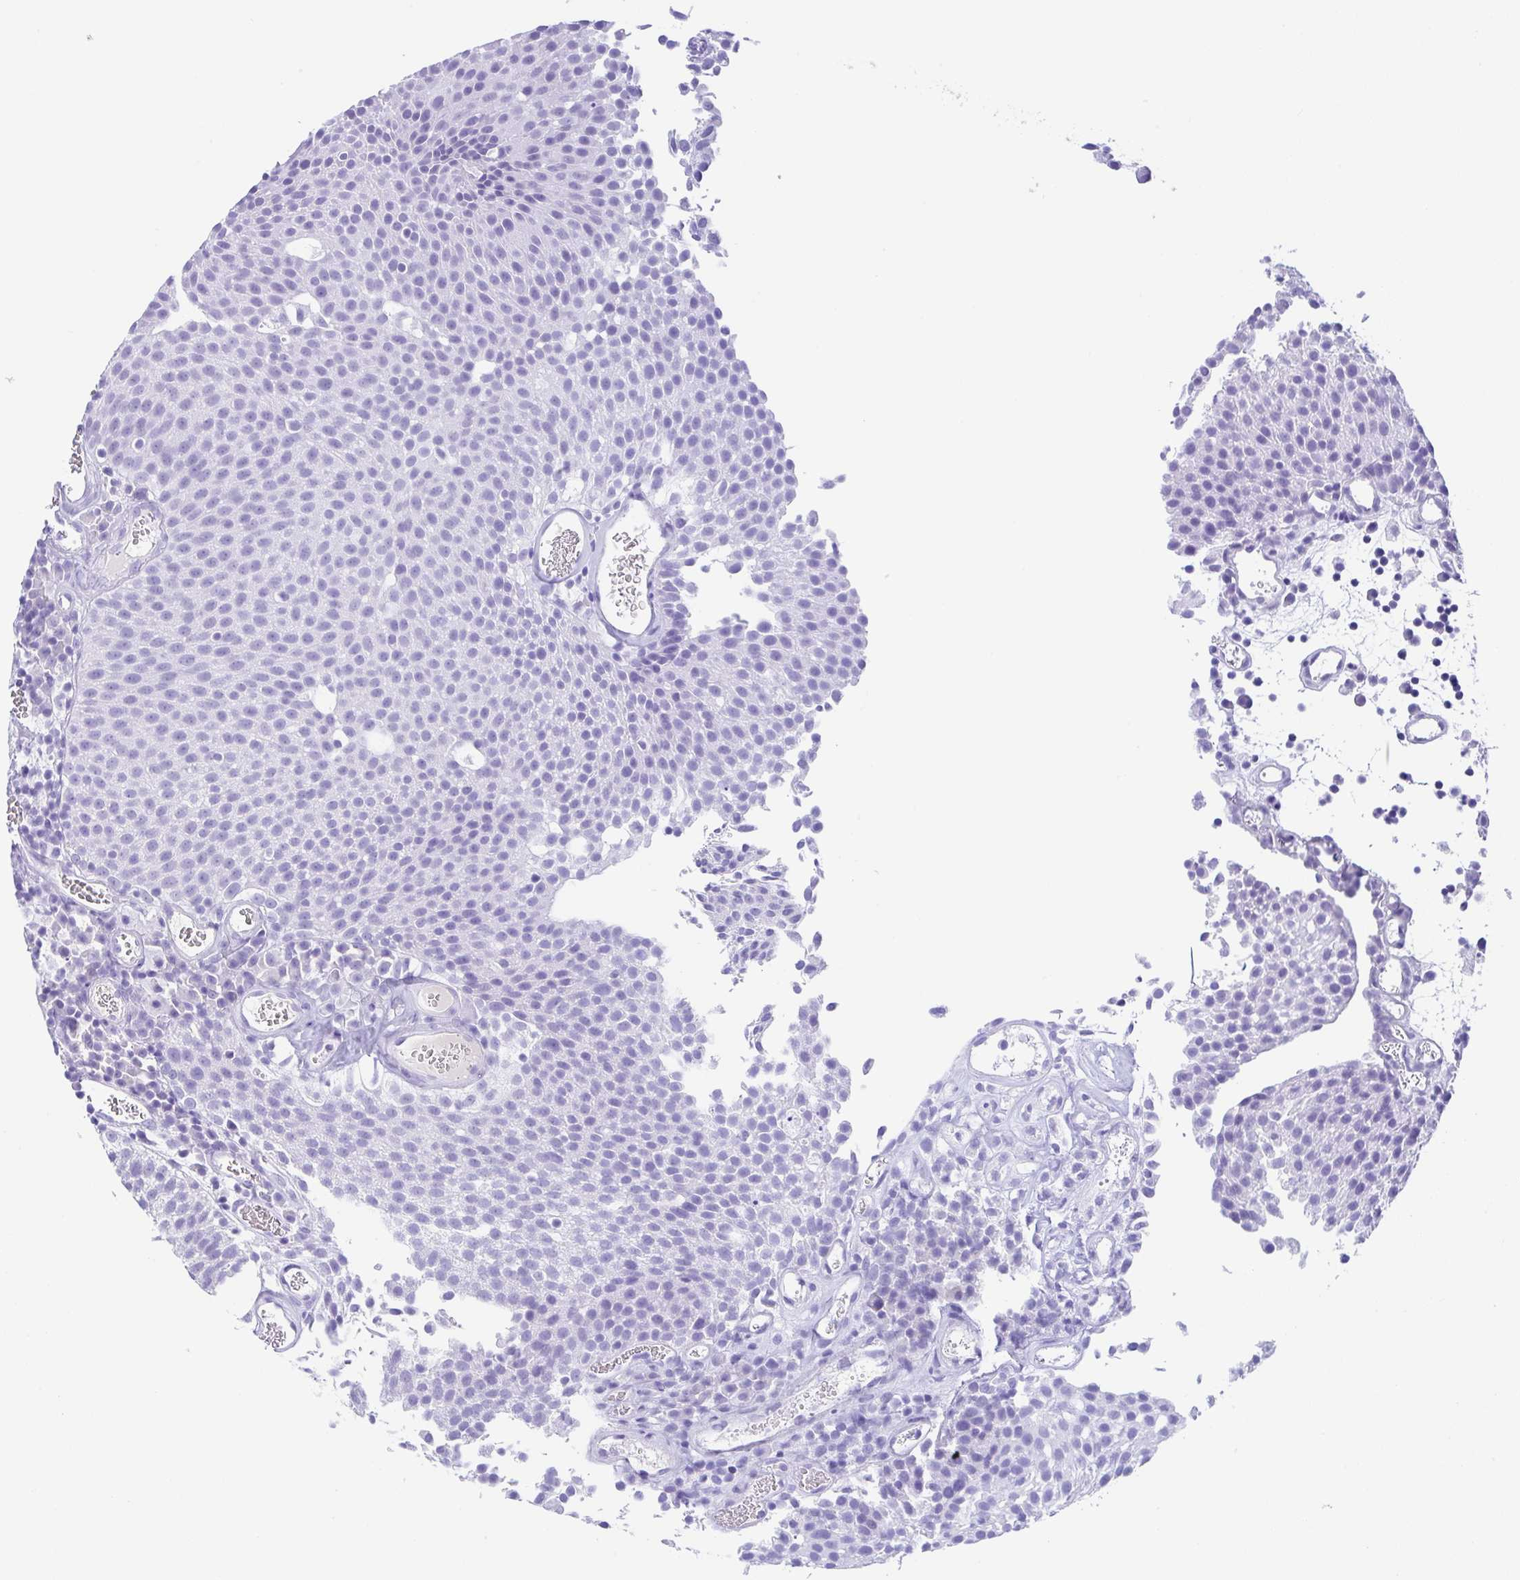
{"staining": {"intensity": "negative", "quantity": "none", "location": "none"}, "tissue": "urothelial cancer", "cell_type": "Tumor cells", "image_type": "cancer", "snomed": [{"axis": "morphology", "description": "Urothelial carcinoma, Low grade"}, {"axis": "topography", "description": "Urinary bladder"}], "caption": "High power microscopy histopathology image of an immunohistochemistry (IHC) image of urothelial cancer, revealing no significant expression in tumor cells.", "gene": "CPA1", "patient": {"sex": "female", "age": 79}}